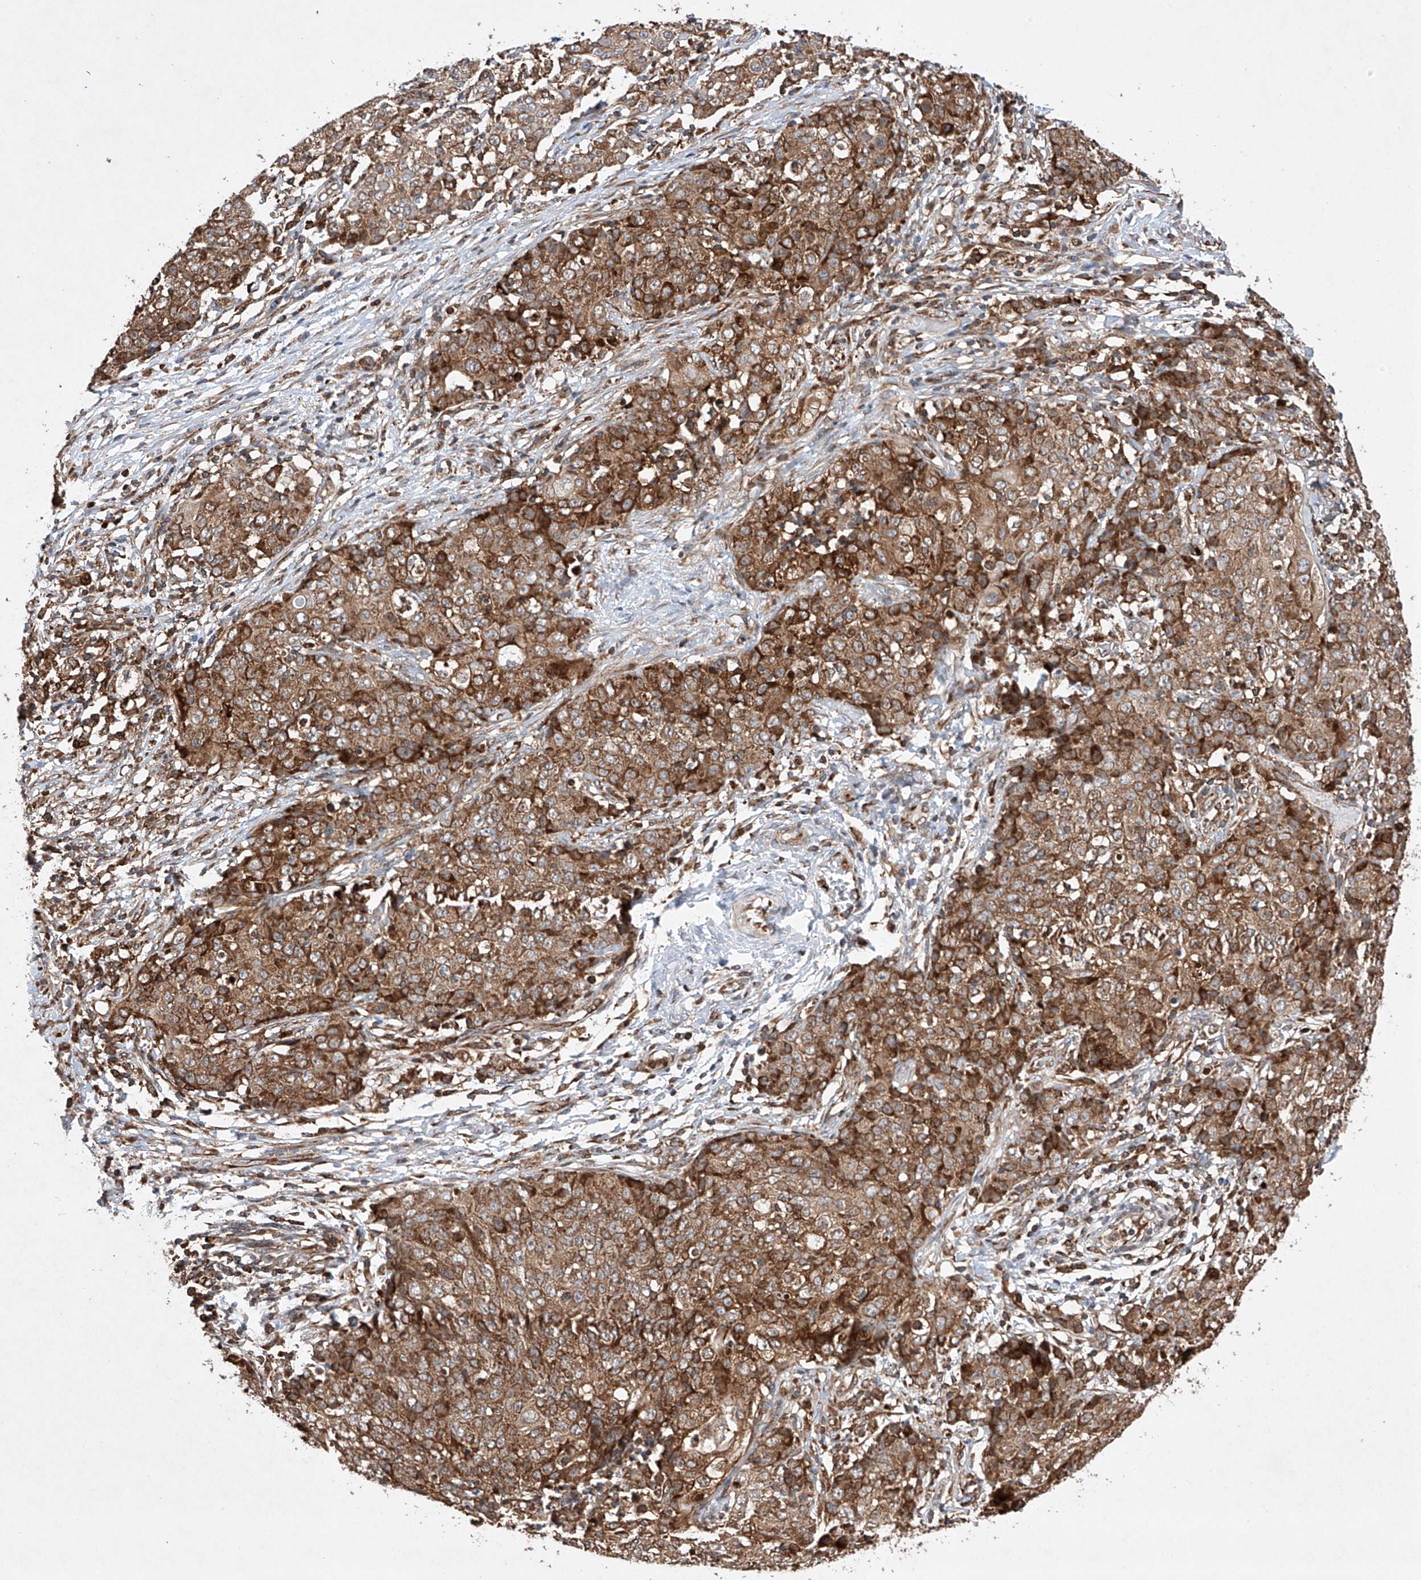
{"staining": {"intensity": "strong", "quantity": ">75%", "location": "cytoplasmic/membranous"}, "tissue": "ovarian cancer", "cell_type": "Tumor cells", "image_type": "cancer", "snomed": [{"axis": "morphology", "description": "Carcinoma, endometroid"}, {"axis": "topography", "description": "Ovary"}], "caption": "Strong cytoplasmic/membranous expression is appreciated in approximately >75% of tumor cells in ovarian endometroid carcinoma.", "gene": "TIMM23", "patient": {"sex": "female", "age": 42}}